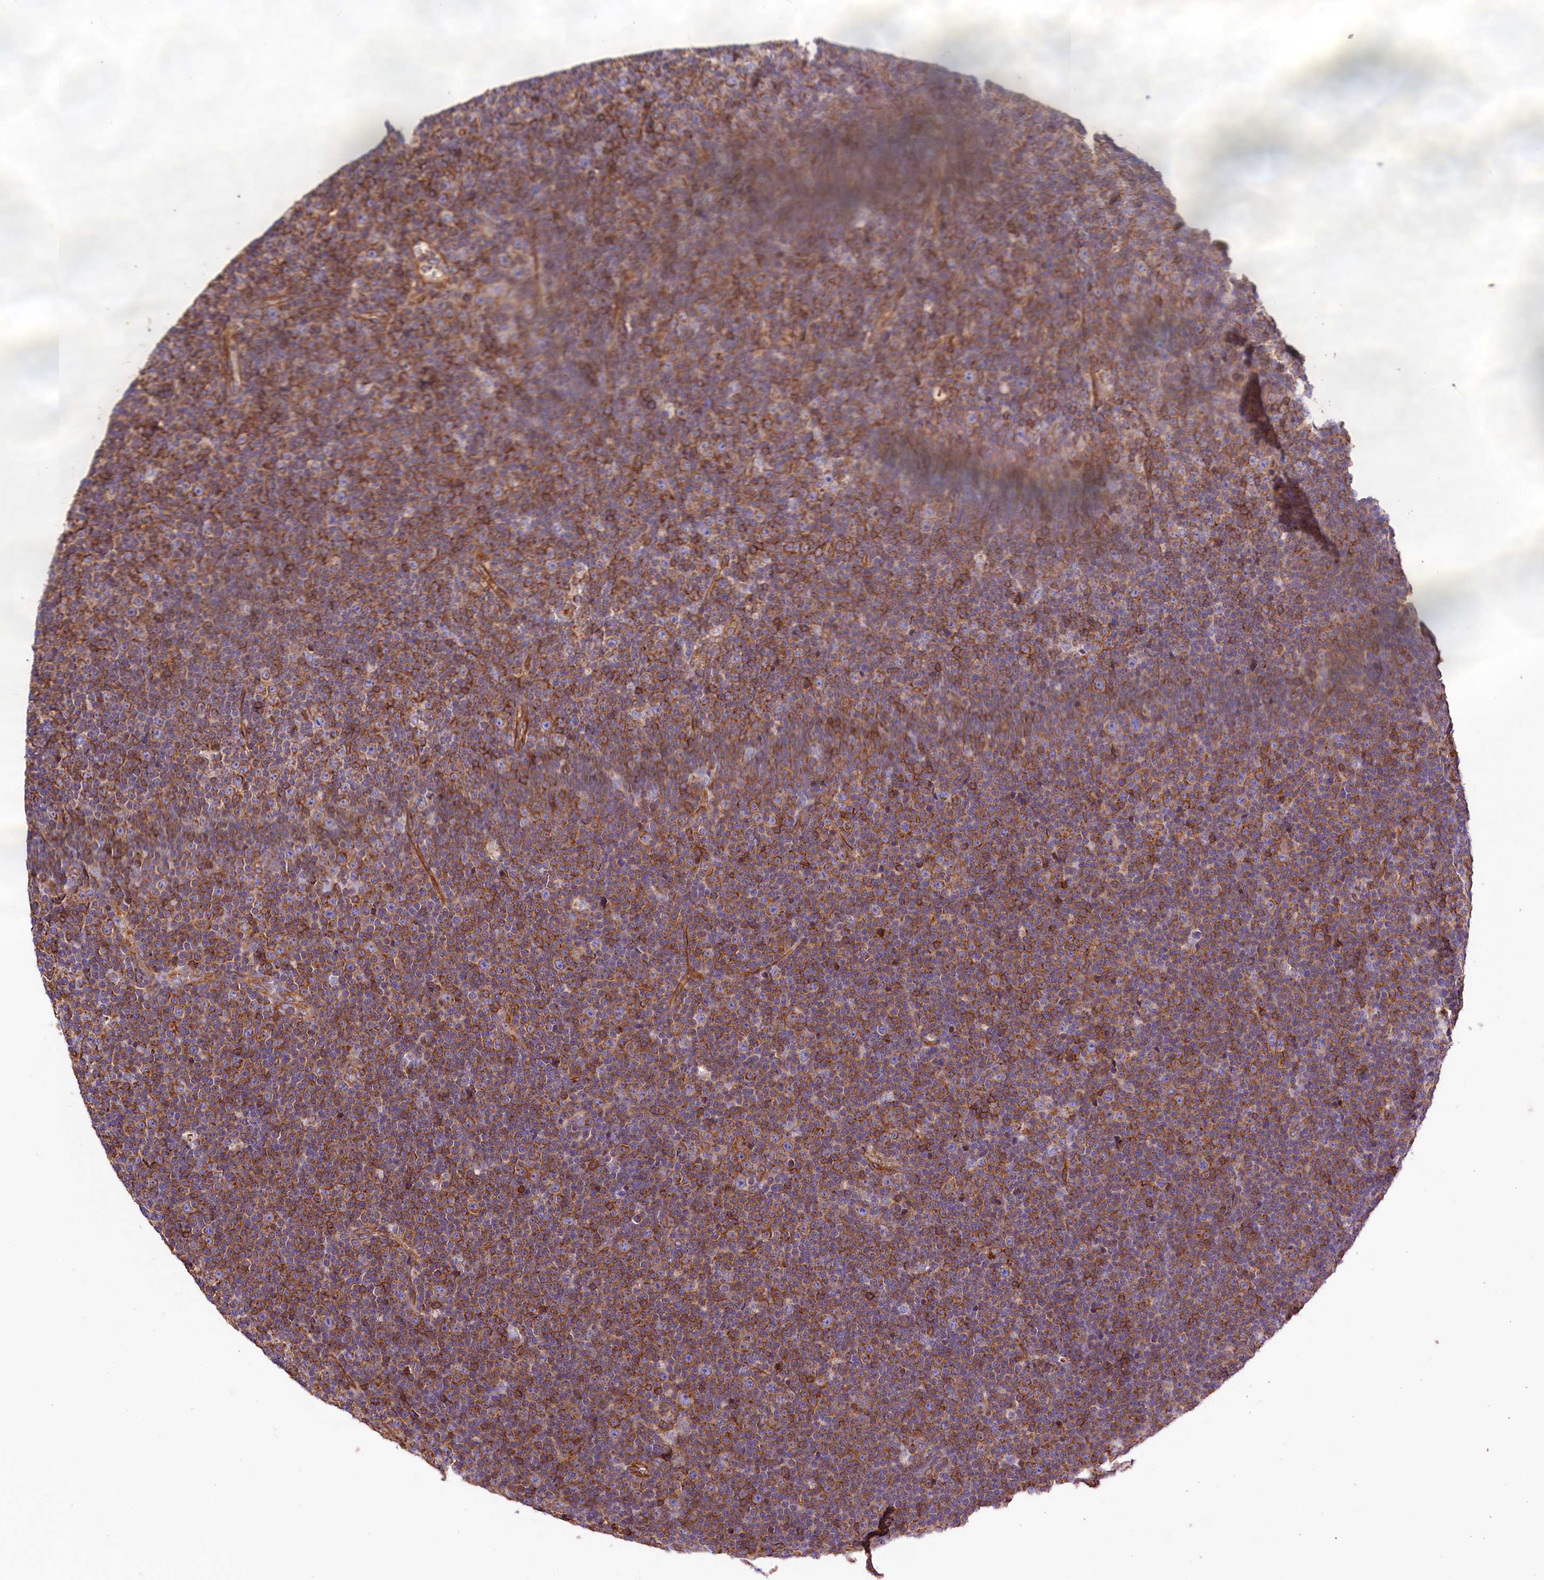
{"staining": {"intensity": "moderate", "quantity": ">75%", "location": "cytoplasmic/membranous"}, "tissue": "lymphoma", "cell_type": "Tumor cells", "image_type": "cancer", "snomed": [{"axis": "morphology", "description": "Malignant lymphoma, non-Hodgkin's type, Low grade"}, {"axis": "topography", "description": "Lymph node"}], "caption": "Protein staining demonstrates moderate cytoplasmic/membranous positivity in approximately >75% of tumor cells in malignant lymphoma, non-Hodgkin's type (low-grade). (DAB (3,3'-diaminobenzidine) = brown stain, brightfield microscopy at high magnification).", "gene": "ATP2B4", "patient": {"sex": "female", "age": 67}}